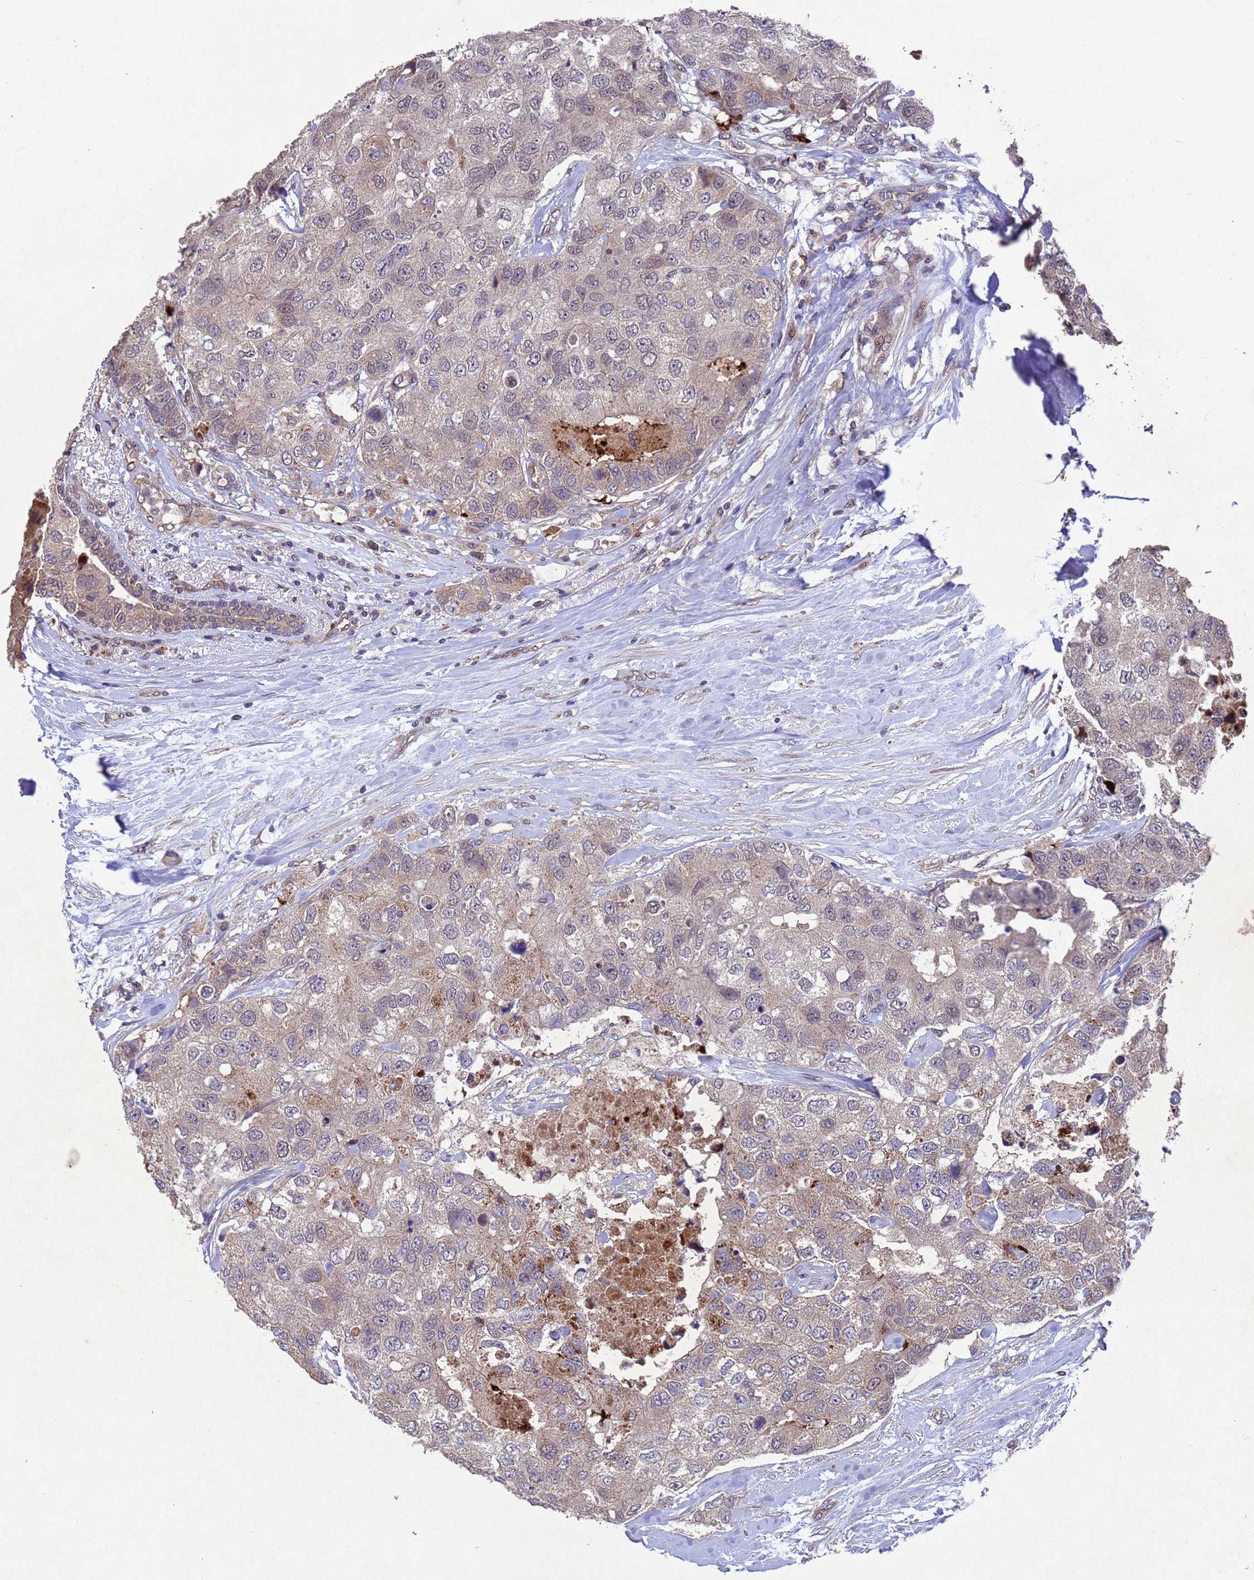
{"staining": {"intensity": "weak", "quantity": "25%-75%", "location": "cytoplasmic/membranous"}, "tissue": "breast cancer", "cell_type": "Tumor cells", "image_type": "cancer", "snomed": [{"axis": "morphology", "description": "Duct carcinoma"}, {"axis": "topography", "description": "Breast"}], "caption": "Protein staining of breast cancer tissue exhibits weak cytoplasmic/membranous expression in about 25%-75% of tumor cells.", "gene": "TBK1", "patient": {"sex": "female", "age": 62}}